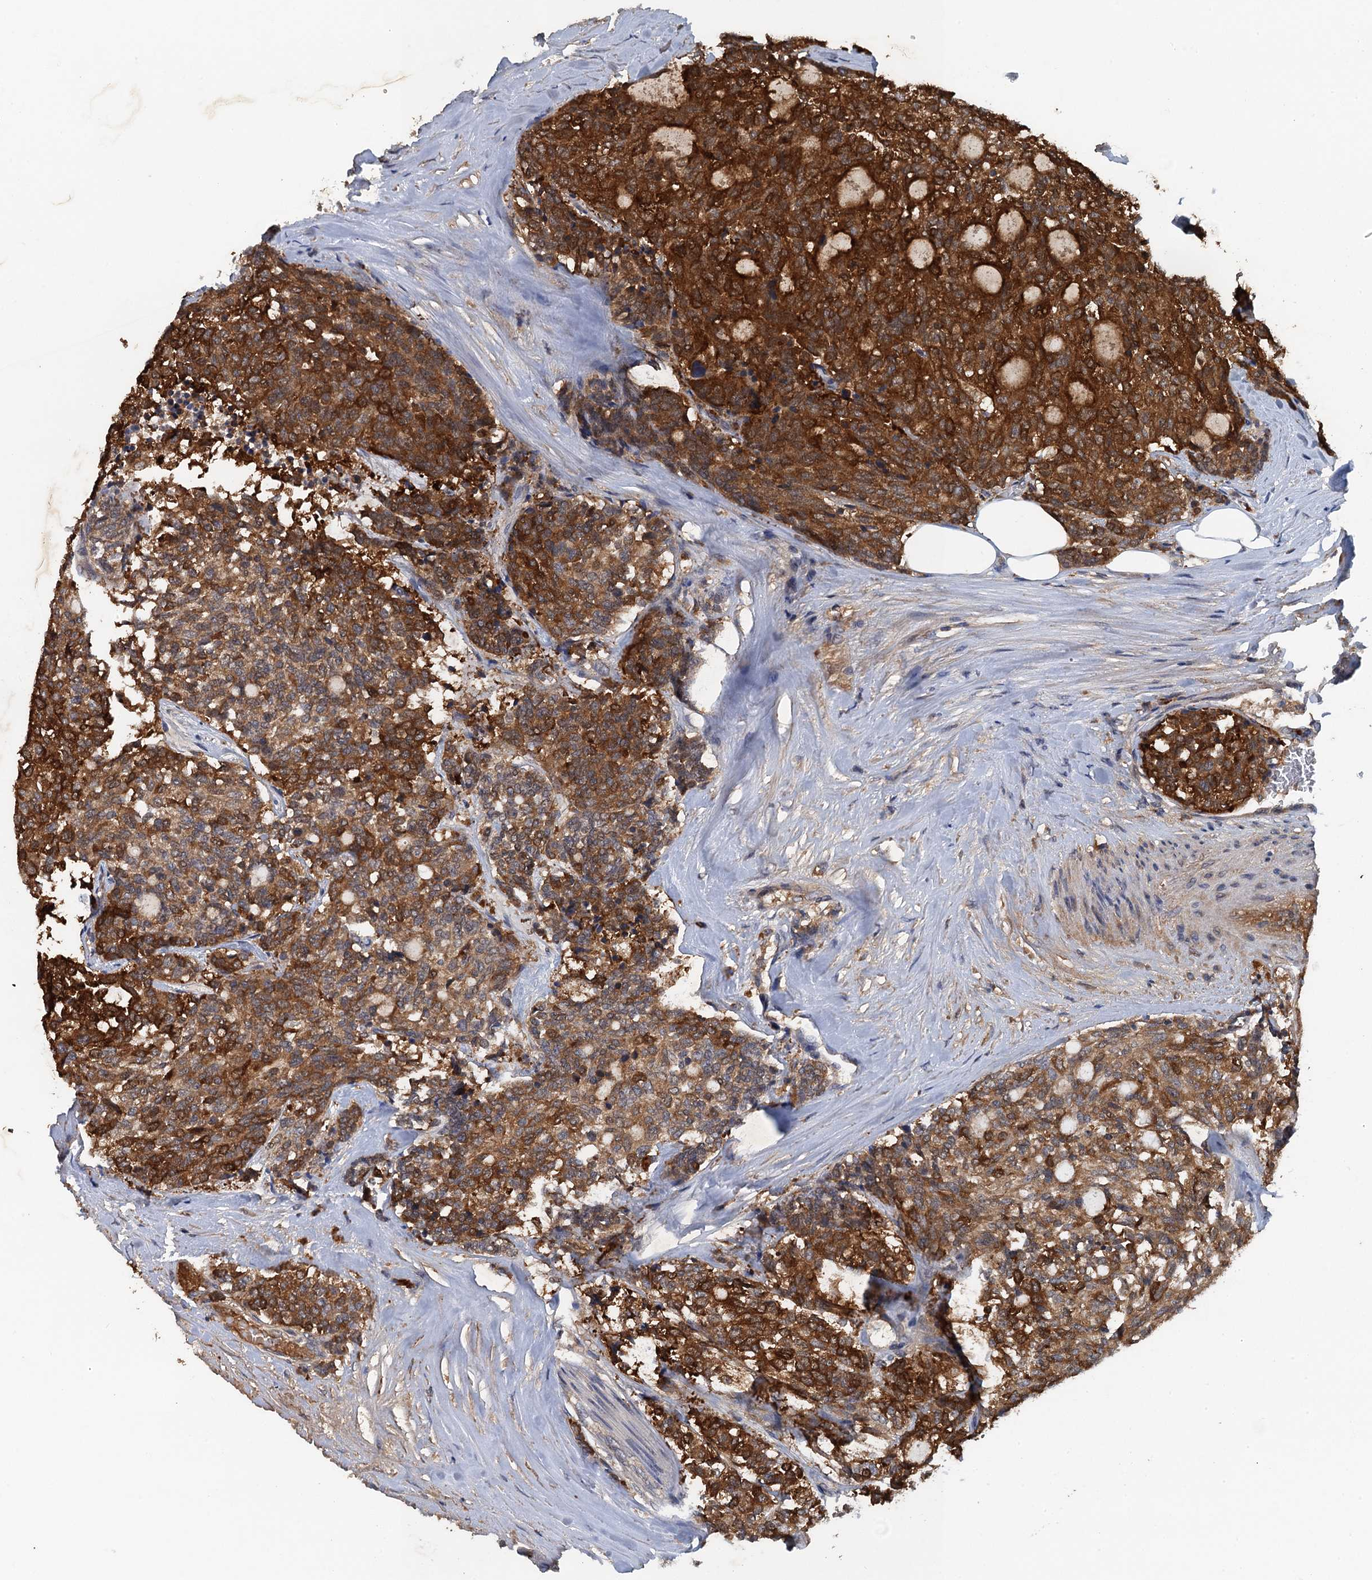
{"staining": {"intensity": "strong", "quantity": ">75%", "location": "cytoplasmic/membranous"}, "tissue": "carcinoid", "cell_type": "Tumor cells", "image_type": "cancer", "snomed": [{"axis": "morphology", "description": "Carcinoid, malignant, NOS"}, {"axis": "topography", "description": "Pancreas"}], "caption": "Carcinoid stained with a brown dye exhibits strong cytoplasmic/membranous positive expression in approximately >75% of tumor cells.", "gene": "HAPLN3", "patient": {"sex": "female", "age": 54}}